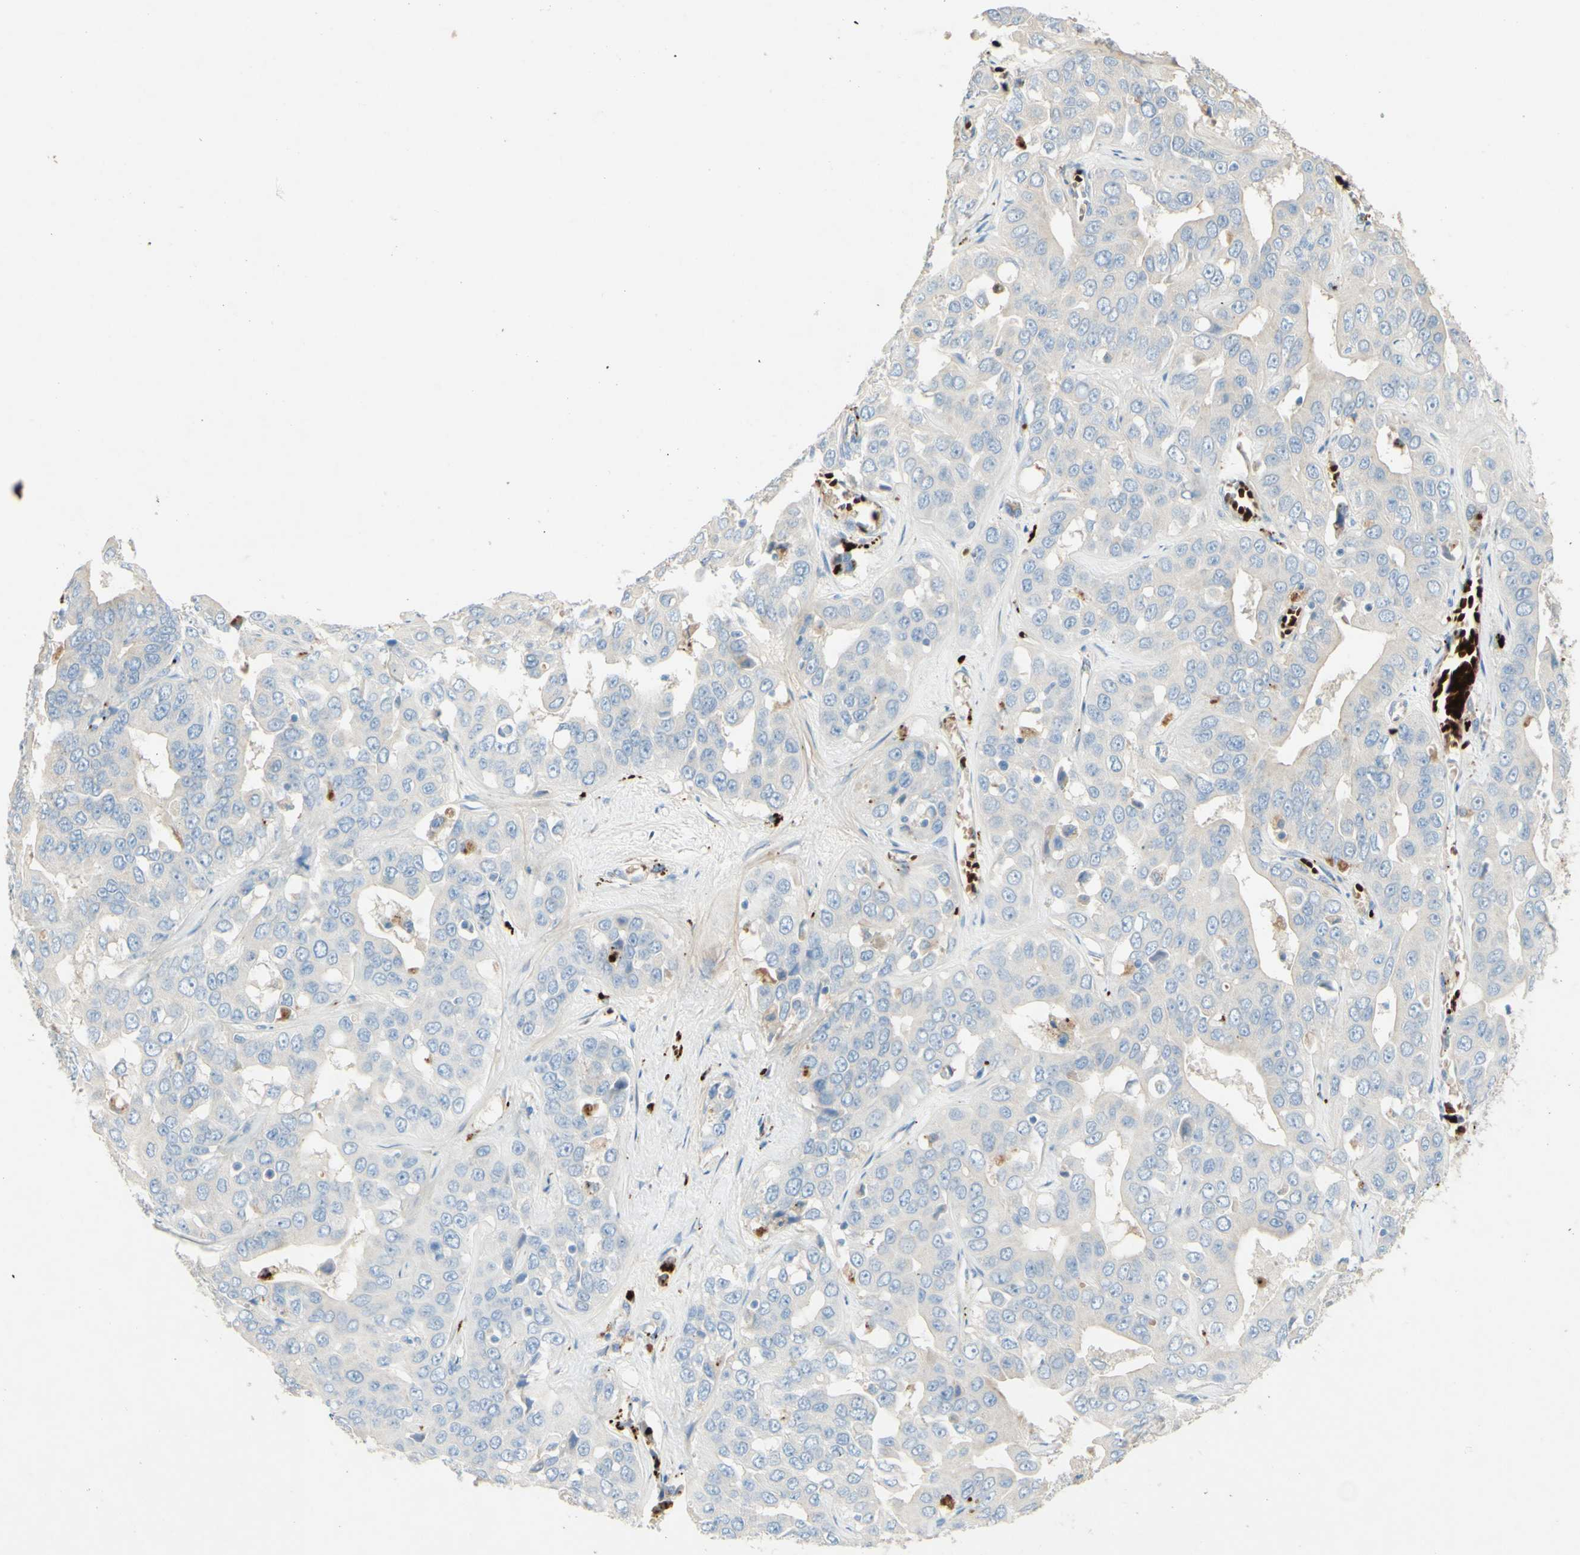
{"staining": {"intensity": "negative", "quantity": "none", "location": "none"}, "tissue": "liver cancer", "cell_type": "Tumor cells", "image_type": "cancer", "snomed": [{"axis": "morphology", "description": "Cholangiocarcinoma"}, {"axis": "topography", "description": "Liver"}], "caption": "Tumor cells are negative for protein expression in human liver cancer.", "gene": "GAN", "patient": {"sex": "female", "age": 52}}